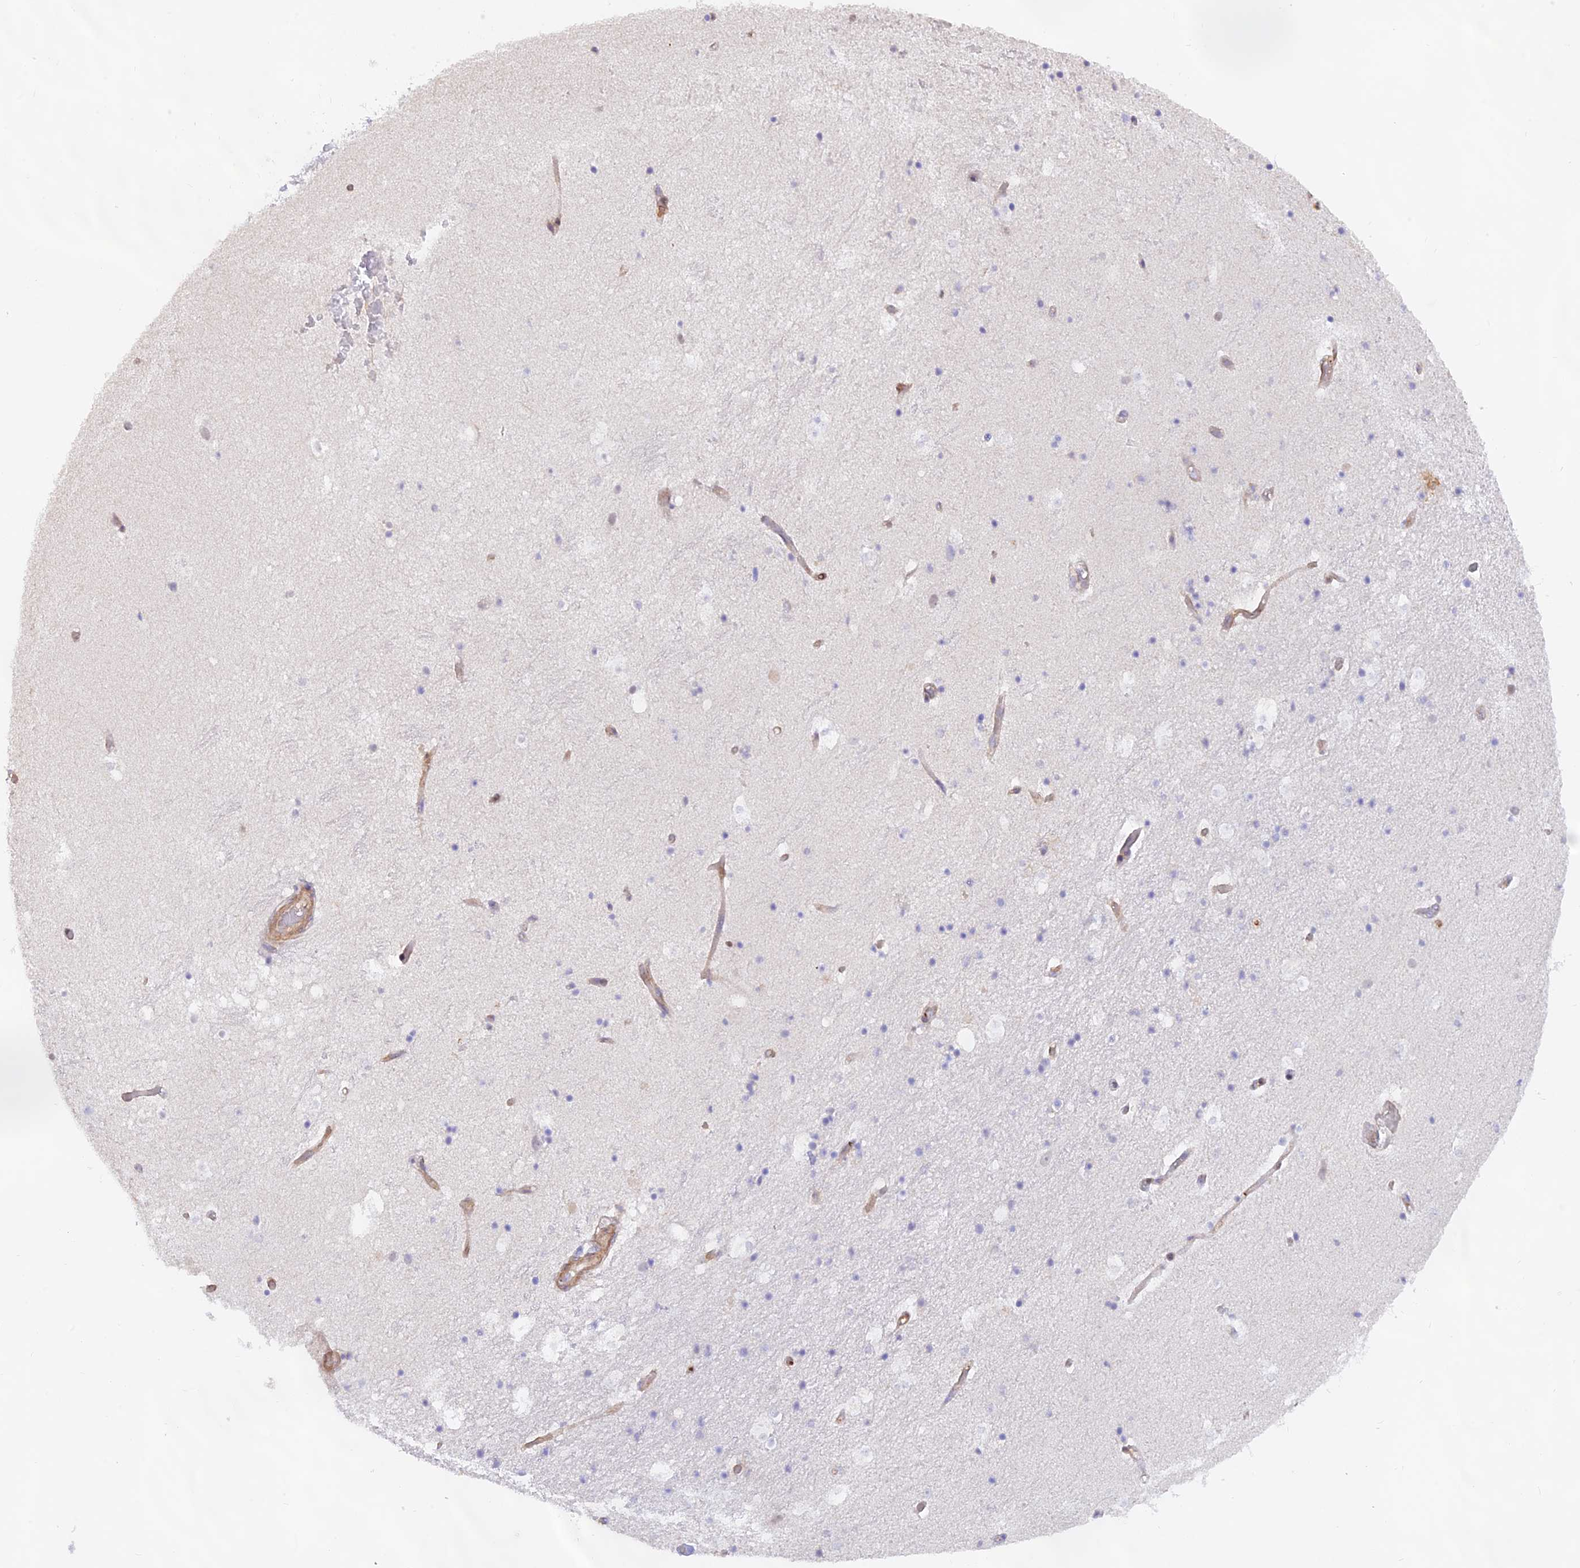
{"staining": {"intensity": "negative", "quantity": "none", "location": "none"}, "tissue": "hippocampus", "cell_type": "Glial cells", "image_type": "normal", "snomed": [{"axis": "morphology", "description": "Normal tissue, NOS"}, {"axis": "topography", "description": "Hippocampus"}], "caption": "DAB (3,3'-diaminobenzidine) immunohistochemical staining of normal human hippocampus displays no significant positivity in glial cells.", "gene": "DENND1C", "patient": {"sex": "female", "age": 52}}